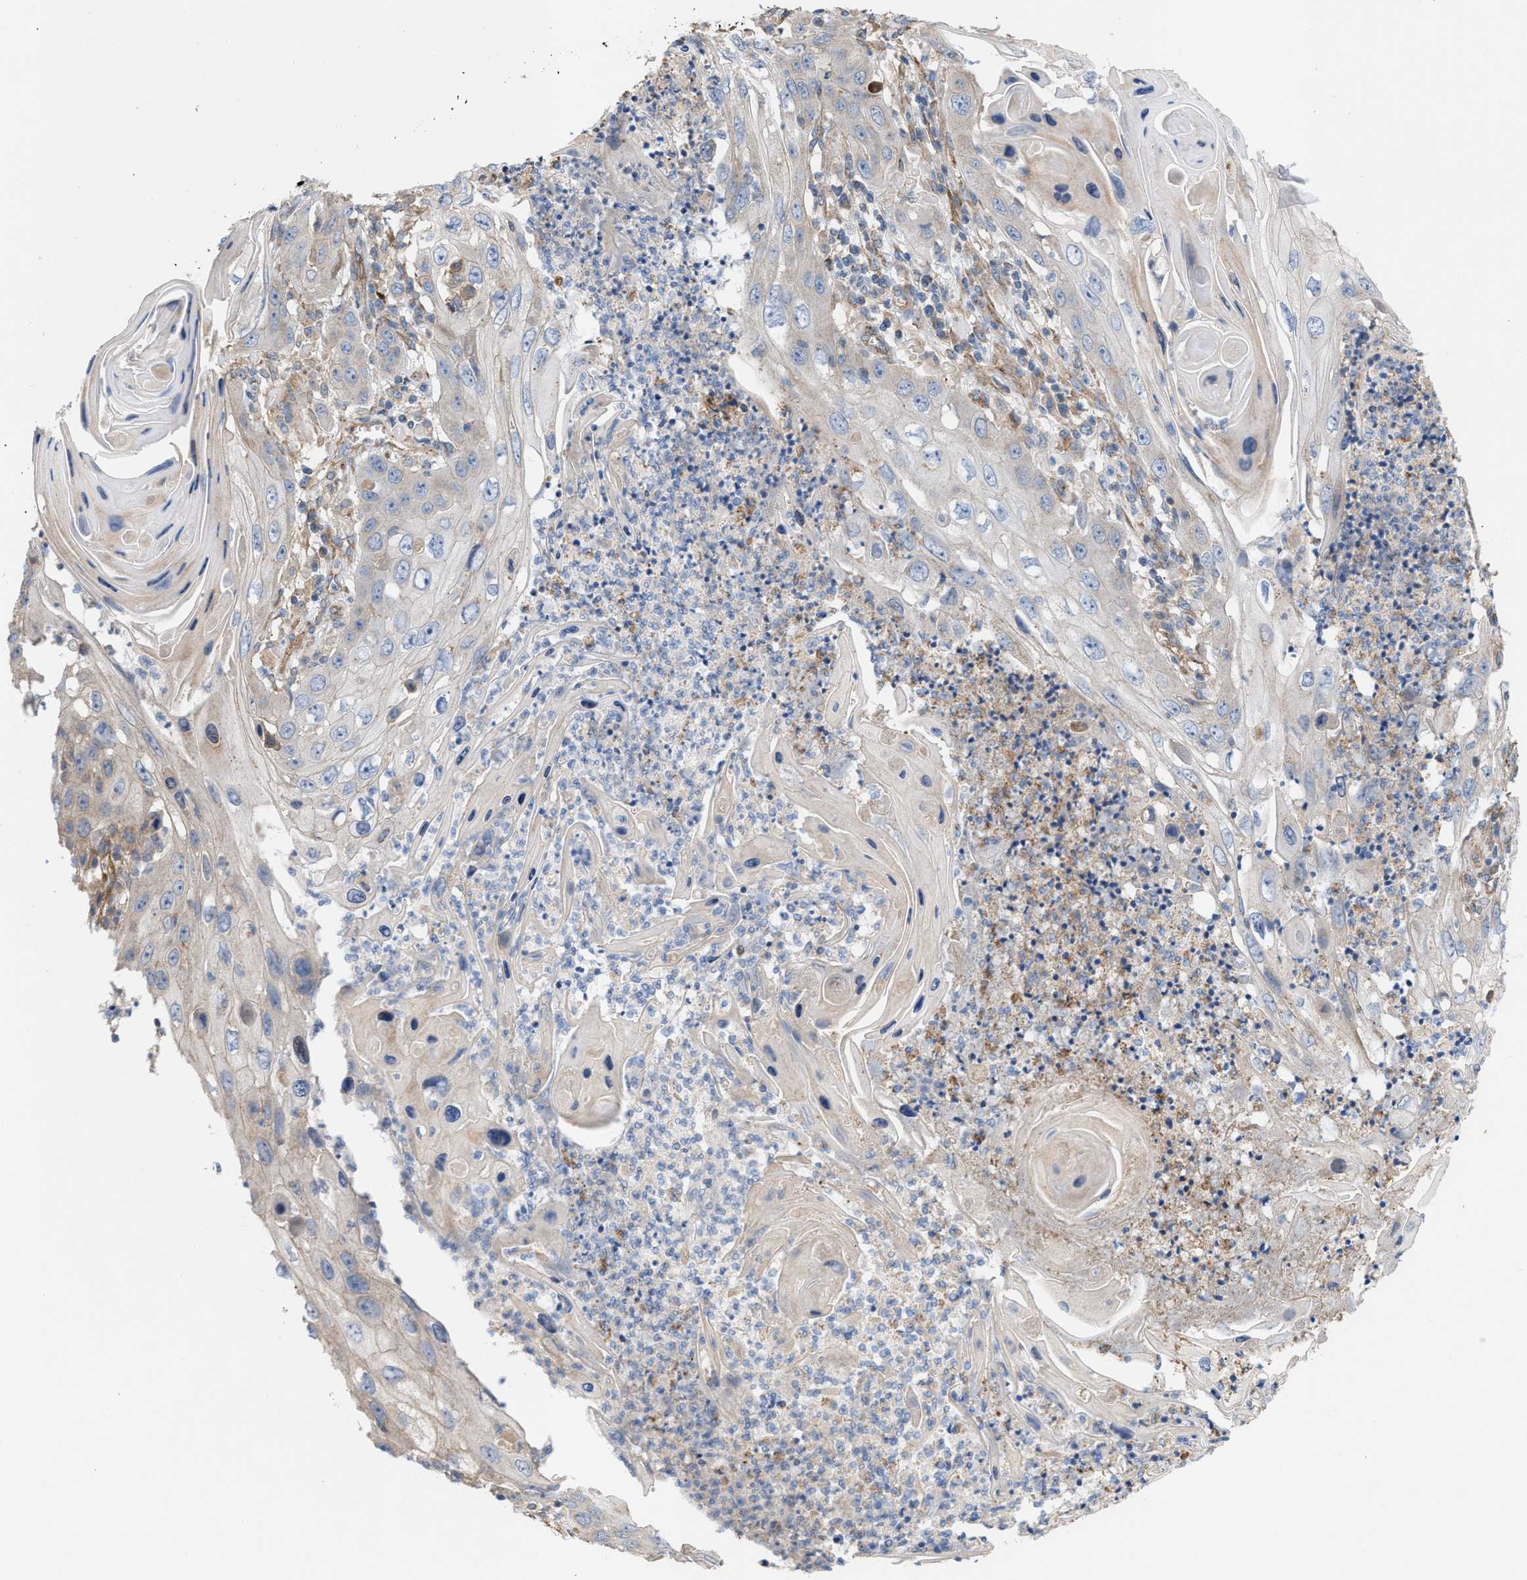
{"staining": {"intensity": "weak", "quantity": "<25%", "location": "cytoplasmic/membranous"}, "tissue": "skin cancer", "cell_type": "Tumor cells", "image_type": "cancer", "snomed": [{"axis": "morphology", "description": "Squamous cell carcinoma, NOS"}, {"axis": "topography", "description": "Skin"}], "caption": "Human skin cancer stained for a protein using immunohistochemistry (IHC) shows no staining in tumor cells.", "gene": "OXSM", "patient": {"sex": "male", "age": 55}}